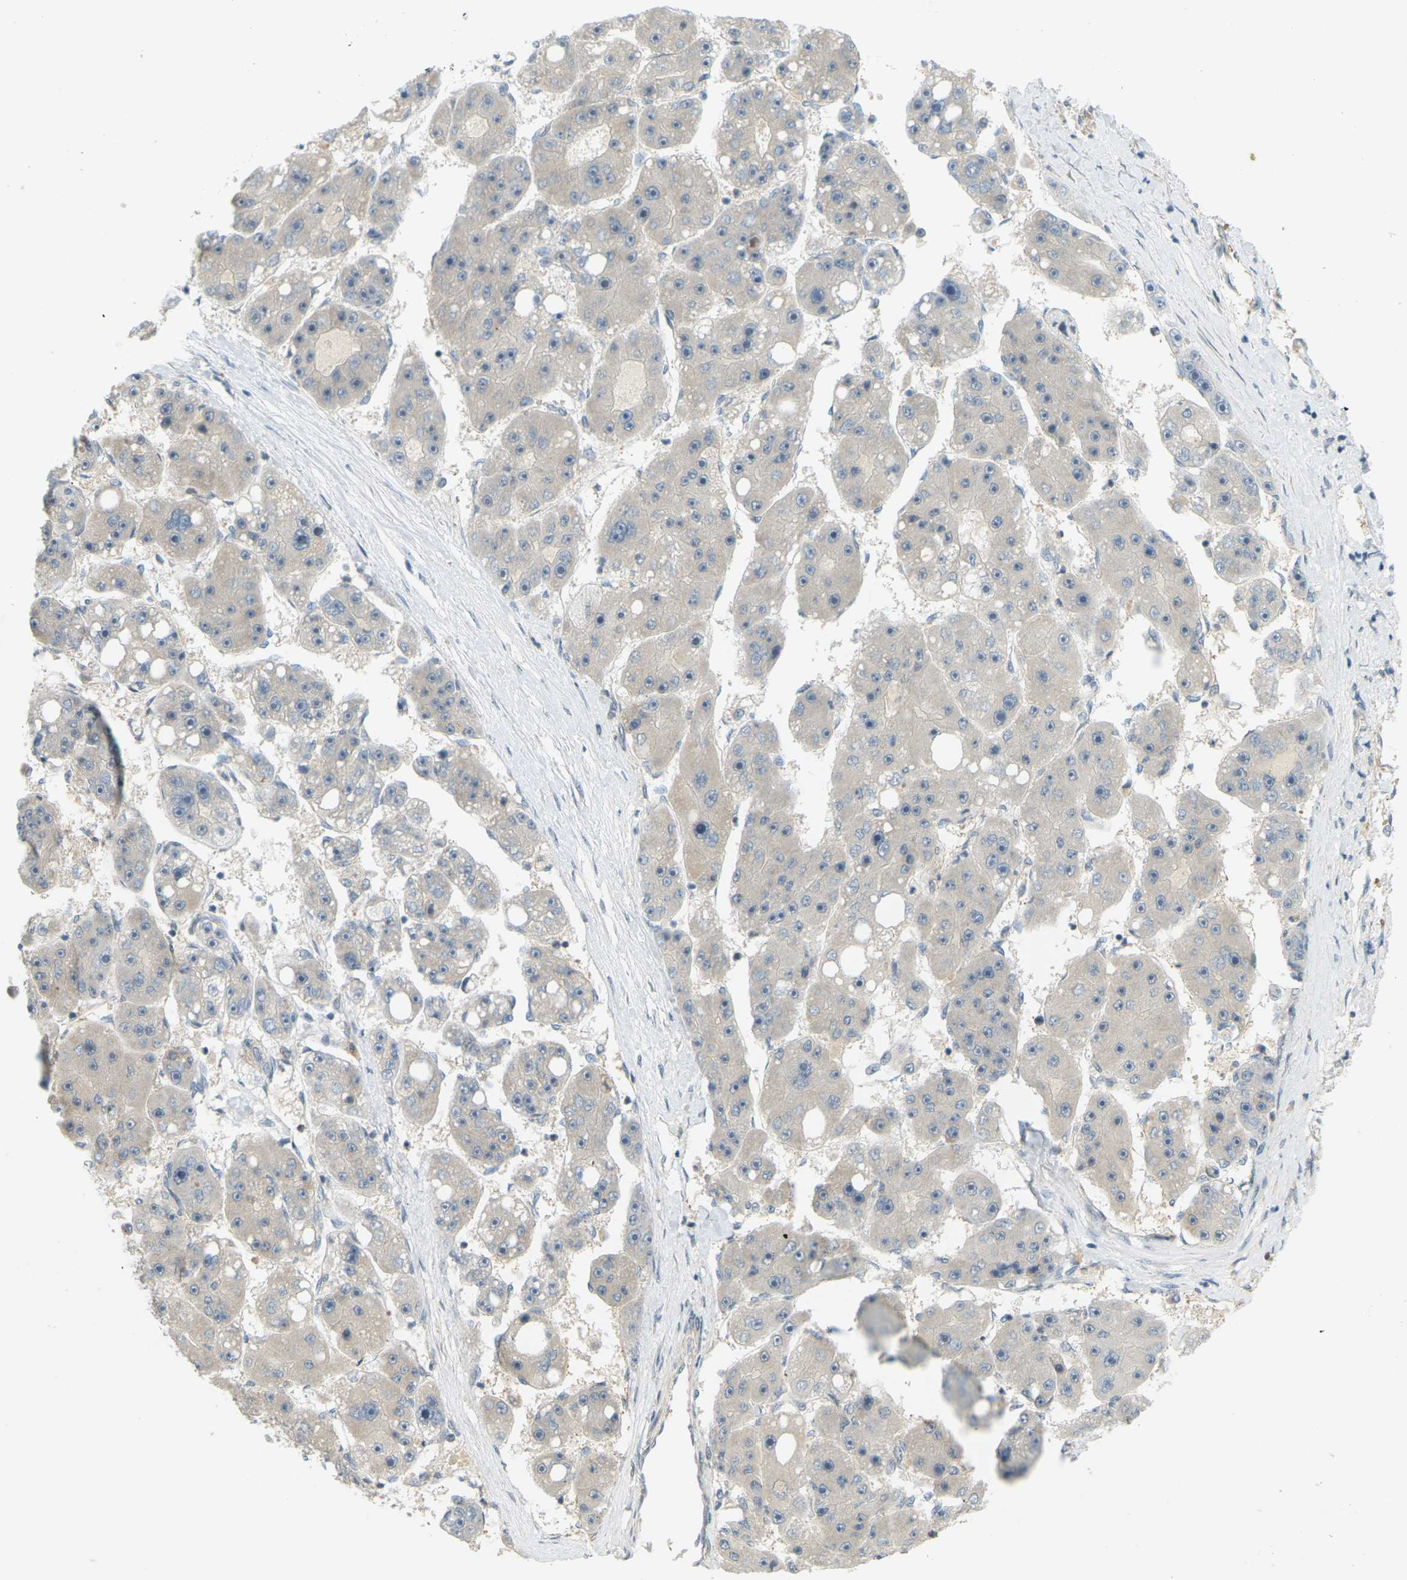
{"staining": {"intensity": "weak", "quantity": ">75%", "location": "cytoplasmic/membranous"}, "tissue": "liver cancer", "cell_type": "Tumor cells", "image_type": "cancer", "snomed": [{"axis": "morphology", "description": "Carcinoma, Hepatocellular, NOS"}, {"axis": "topography", "description": "Liver"}], "caption": "Liver hepatocellular carcinoma tissue demonstrates weak cytoplasmic/membranous staining in approximately >75% of tumor cells Nuclei are stained in blue.", "gene": "SOCS6", "patient": {"sex": "female", "age": 61}}